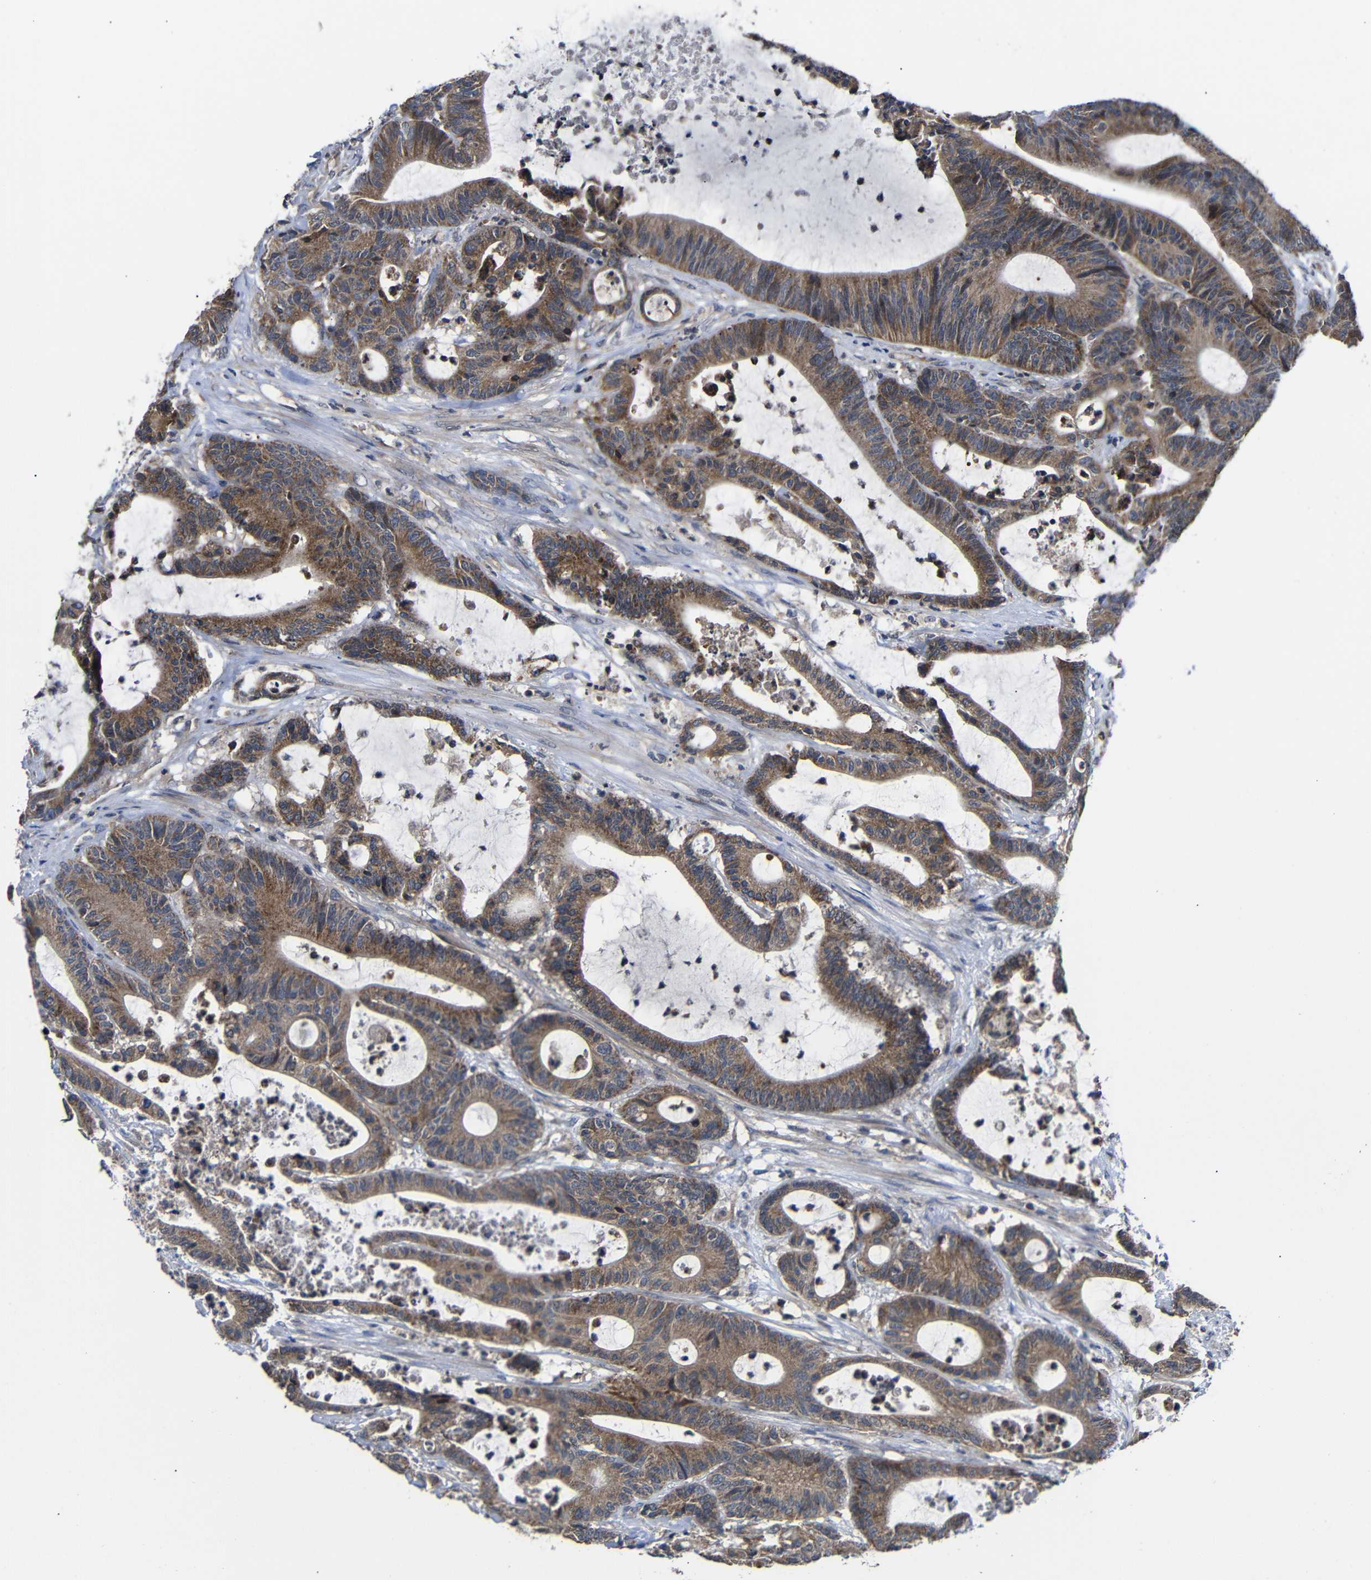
{"staining": {"intensity": "moderate", "quantity": ">75%", "location": "cytoplasmic/membranous"}, "tissue": "colorectal cancer", "cell_type": "Tumor cells", "image_type": "cancer", "snomed": [{"axis": "morphology", "description": "Adenocarcinoma, NOS"}, {"axis": "topography", "description": "Colon"}], "caption": "A high-resolution histopathology image shows immunohistochemistry staining of adenocarcinoma (colorectal), which exhibits moderate cytoplasmic/membranous positivity in about >75% of tumor cells. The protein of interest is stained brown, and the nuclei are stained in blue (DAB IHC with brightfield microscopy, high magnification).", "gene": "LPAR5", "patient": {"sex": "female", "age": 84}}